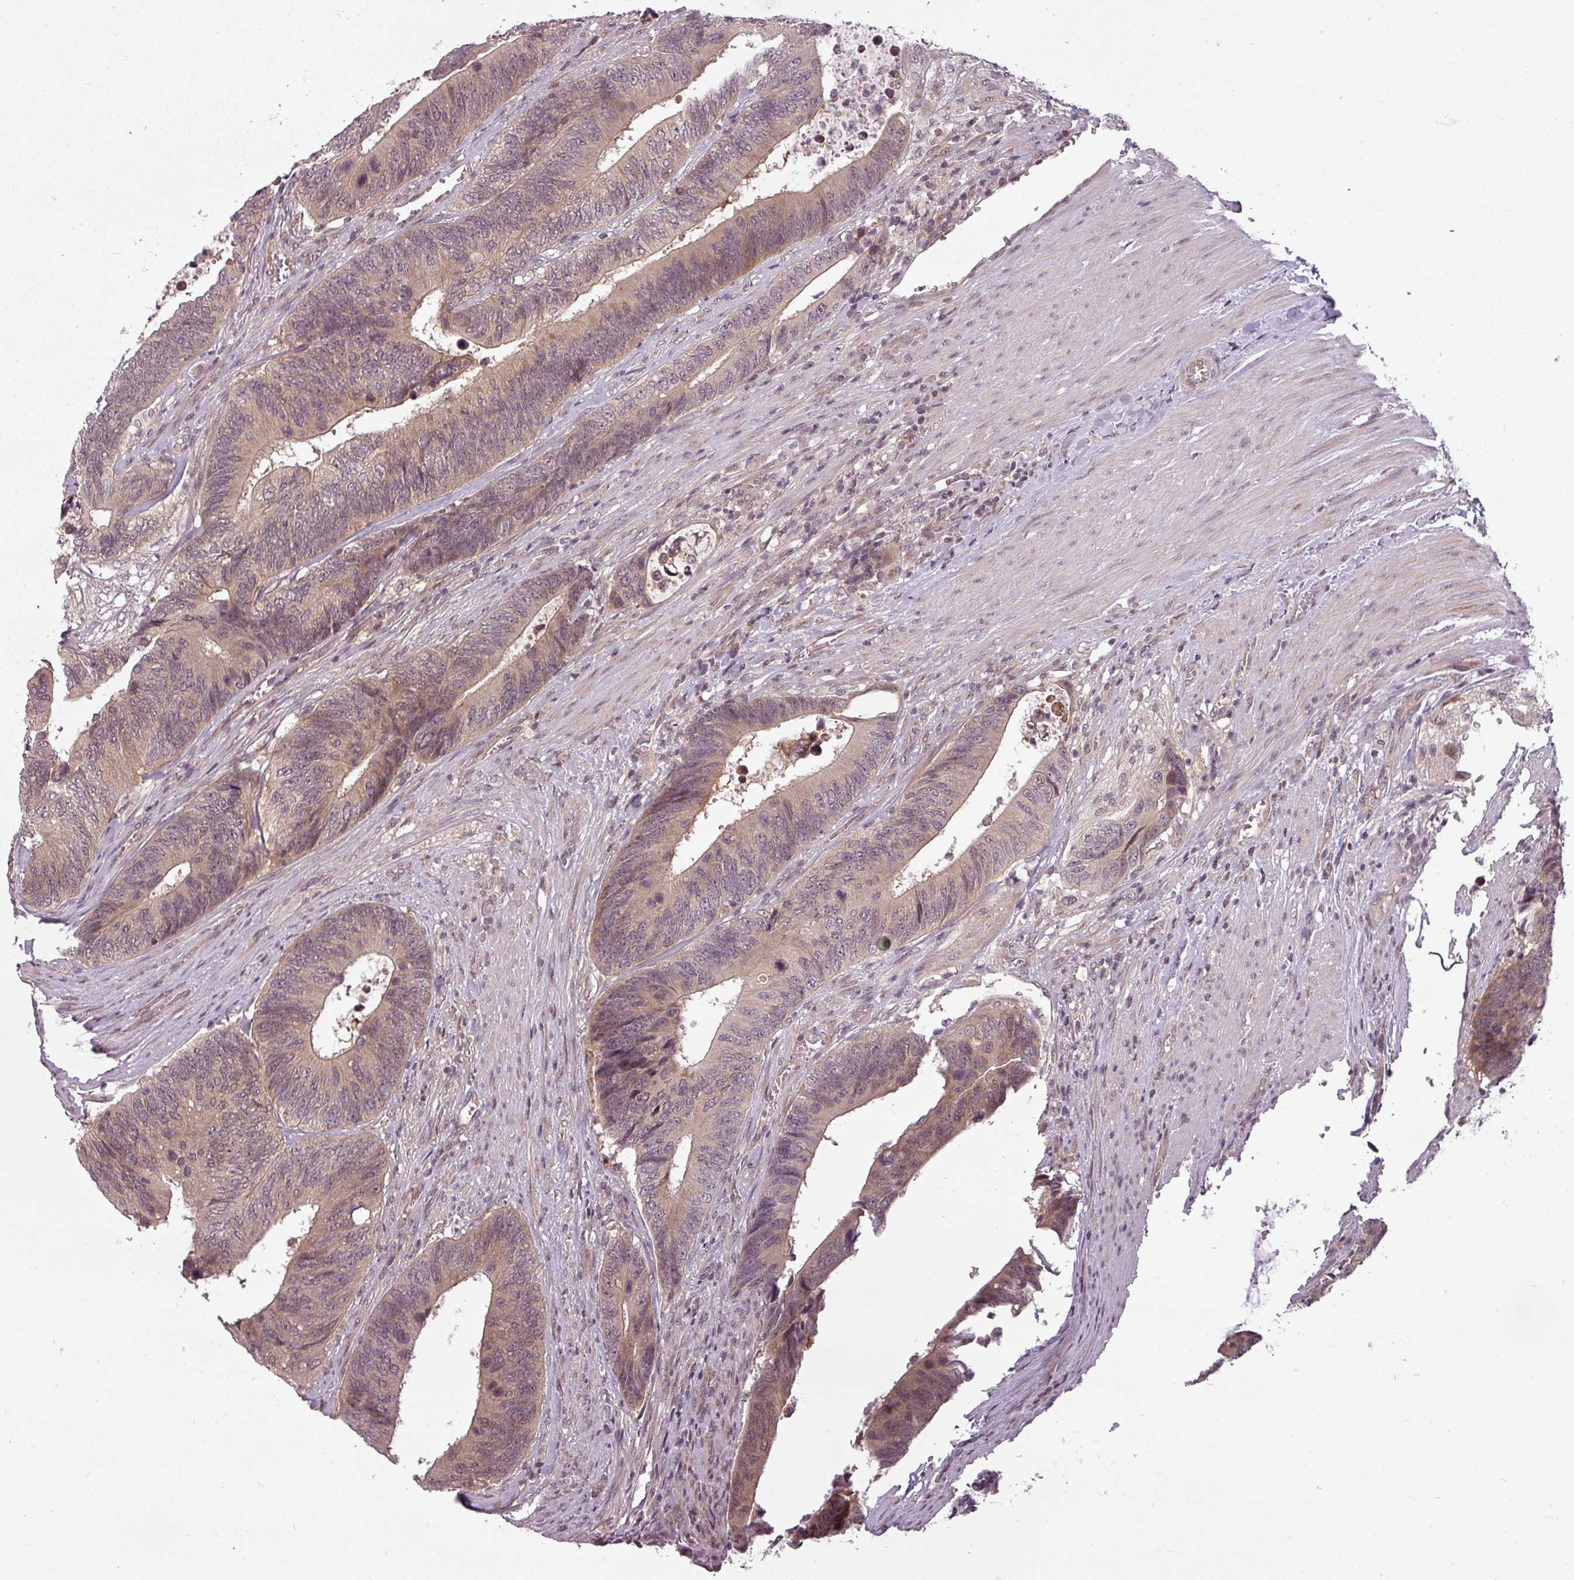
{"staining": {"intensity": "weak", "quantity": ">75%", "location": "cytoplasmic/membranous"}, "tissue": "colorectal cancer", "cell_type": "Tumor cells", "image_type": "cancer", "snomed": [{"axis": "morphology", "description": "Adenocarcinoma, NOS"}, {"axis": "topography", "description": "Colon"}], "caption": "Immunohistochemistry (IHC) of colorectal adenocarcinoma reveals low levels of weak cytoplasmic/membranous positivity in approximately >75% of tumor cells. (Stains: DAB (3,3'-diaminobenzidine) in brown, nuclei in blue, Microscopy: brightfield microscopy at high magnification).", "gene": "CLIC1", "patient": {"sex": "male", "age": 87}}